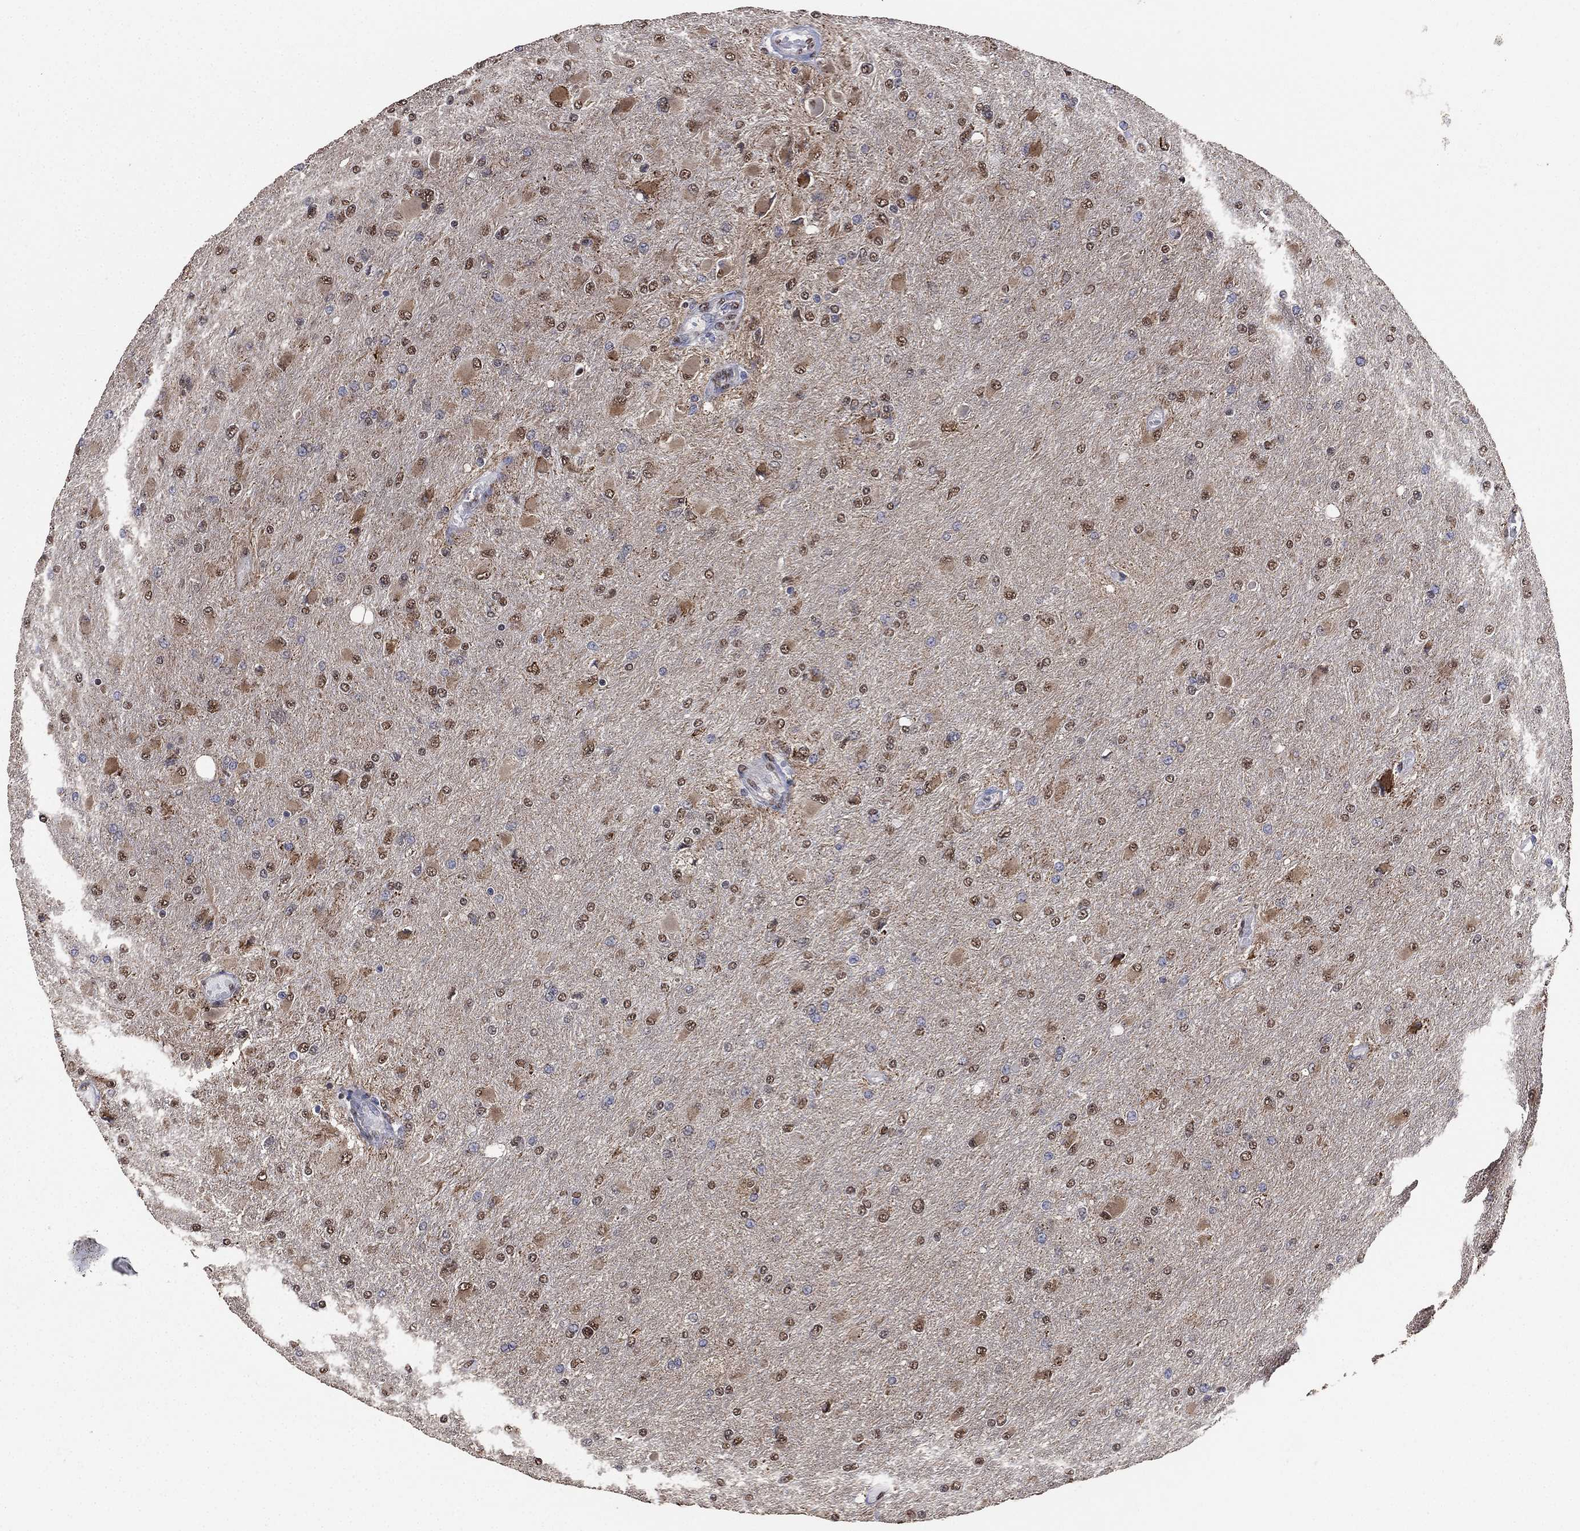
{"staining": {"intensity": "weak", "quantity": "<25%", "location": "cytoplasmic/membranous,nuclear"}, "tissue": "glioma", "cell_type": "Tumor cells", "image_type": "cancer", "snomed": [{"axis": "morphology", "description": "Glioma, malignant, High grade"}, {"axis": "topography", "description": "Cerebral cortex"}], "caption": "Immunohistochemistry (IHC) of human glioma demonstrates no staining in tumor cells. Brightfield microscopy of IHC stained with DAB (3,3'-diaminobenzidine) (brown) and hematoxylin (blue), captured at high magnification.", "gene": "ALDH7A1", "patient": {"sex": "female", "age": 36}}